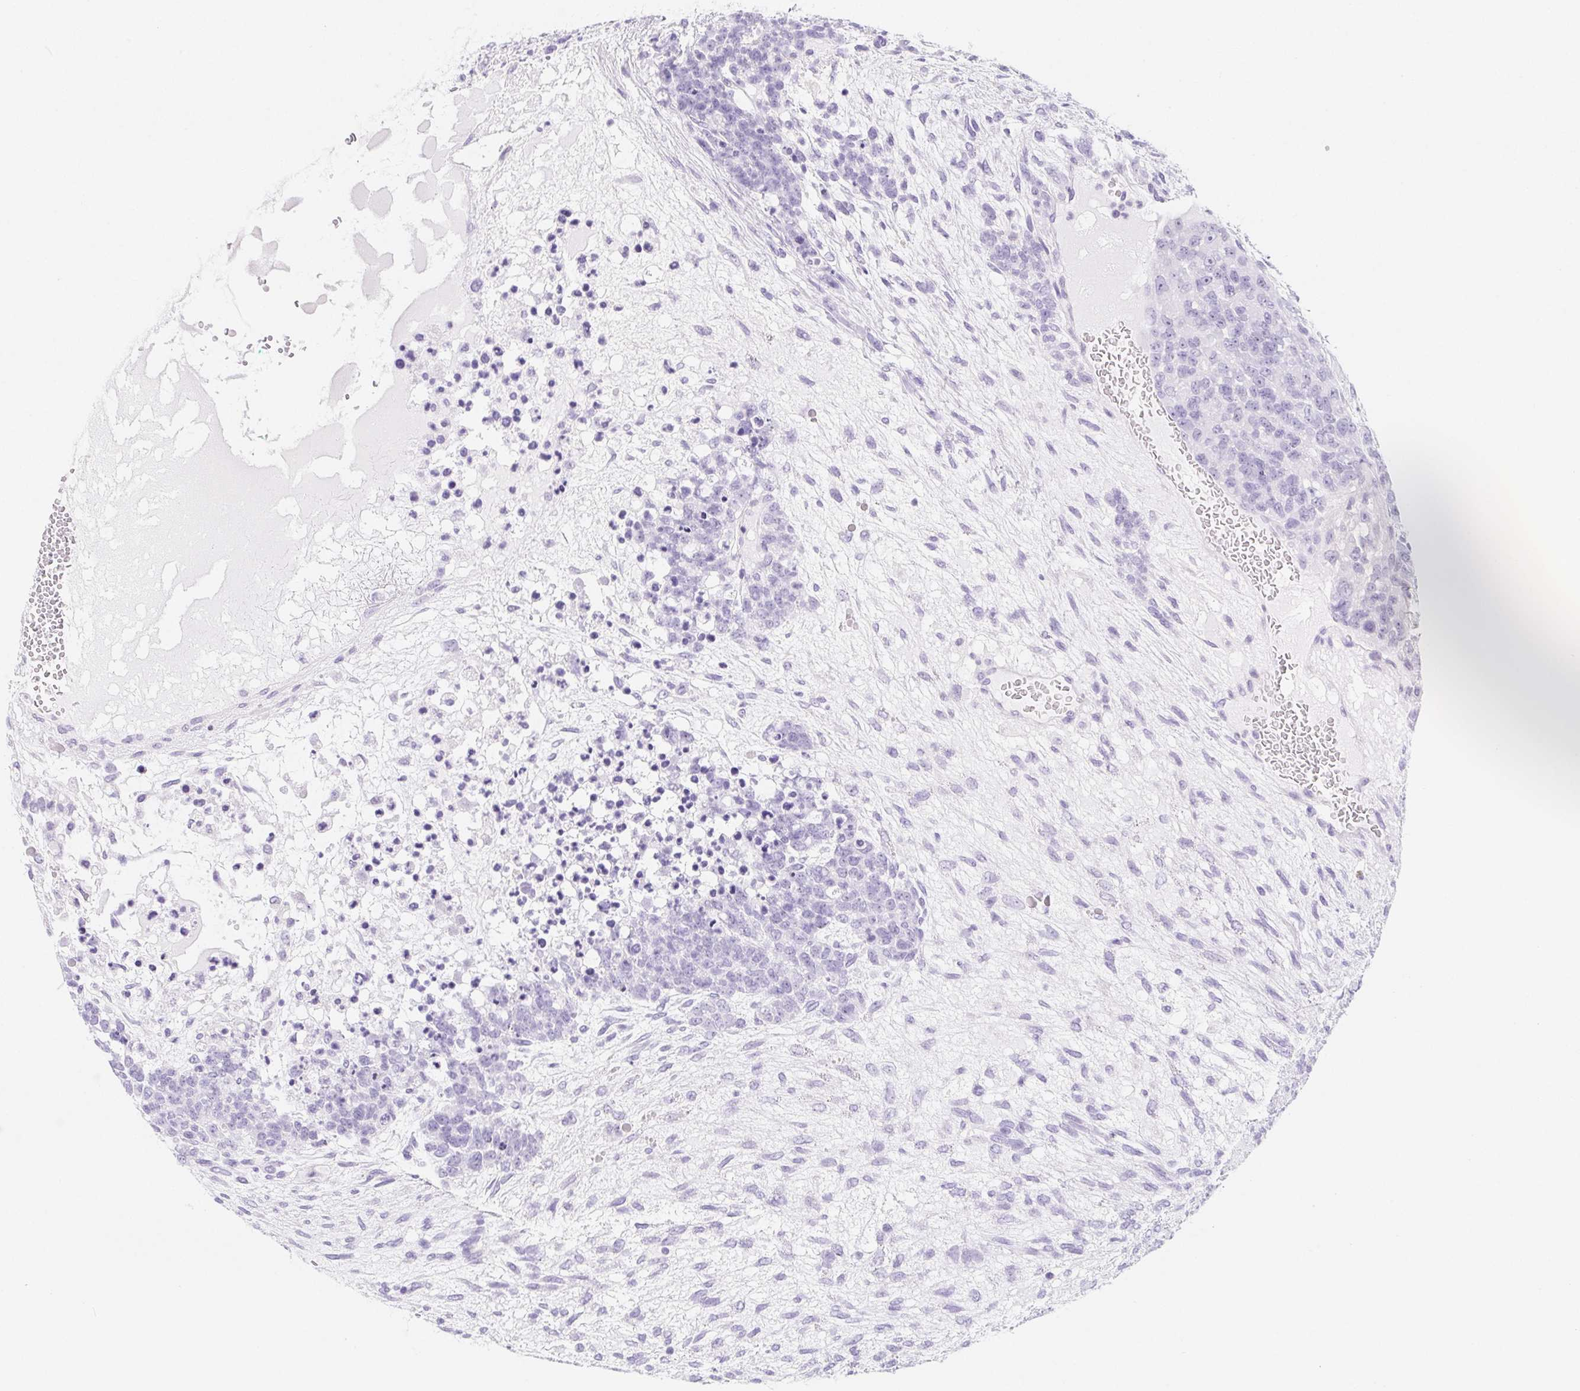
{"staining": {"intensity": "negative", "quantity": "none", "location": "none"}, "tissue": "testis cancer", "cell_type": "Tumor cells", "image_type": "cancer", "snomed": [{"axis": "morphology", "description": "Carcinoma, Embryonal, NOS"}, {"axis": "topography", "description": "Testis"}], "caption": "There is no significant staining in tumor cells of testis cancer (embryonal carcinoma).", "gene": "CYP21A2", "patient": {"sex": "male", "age": 23}}